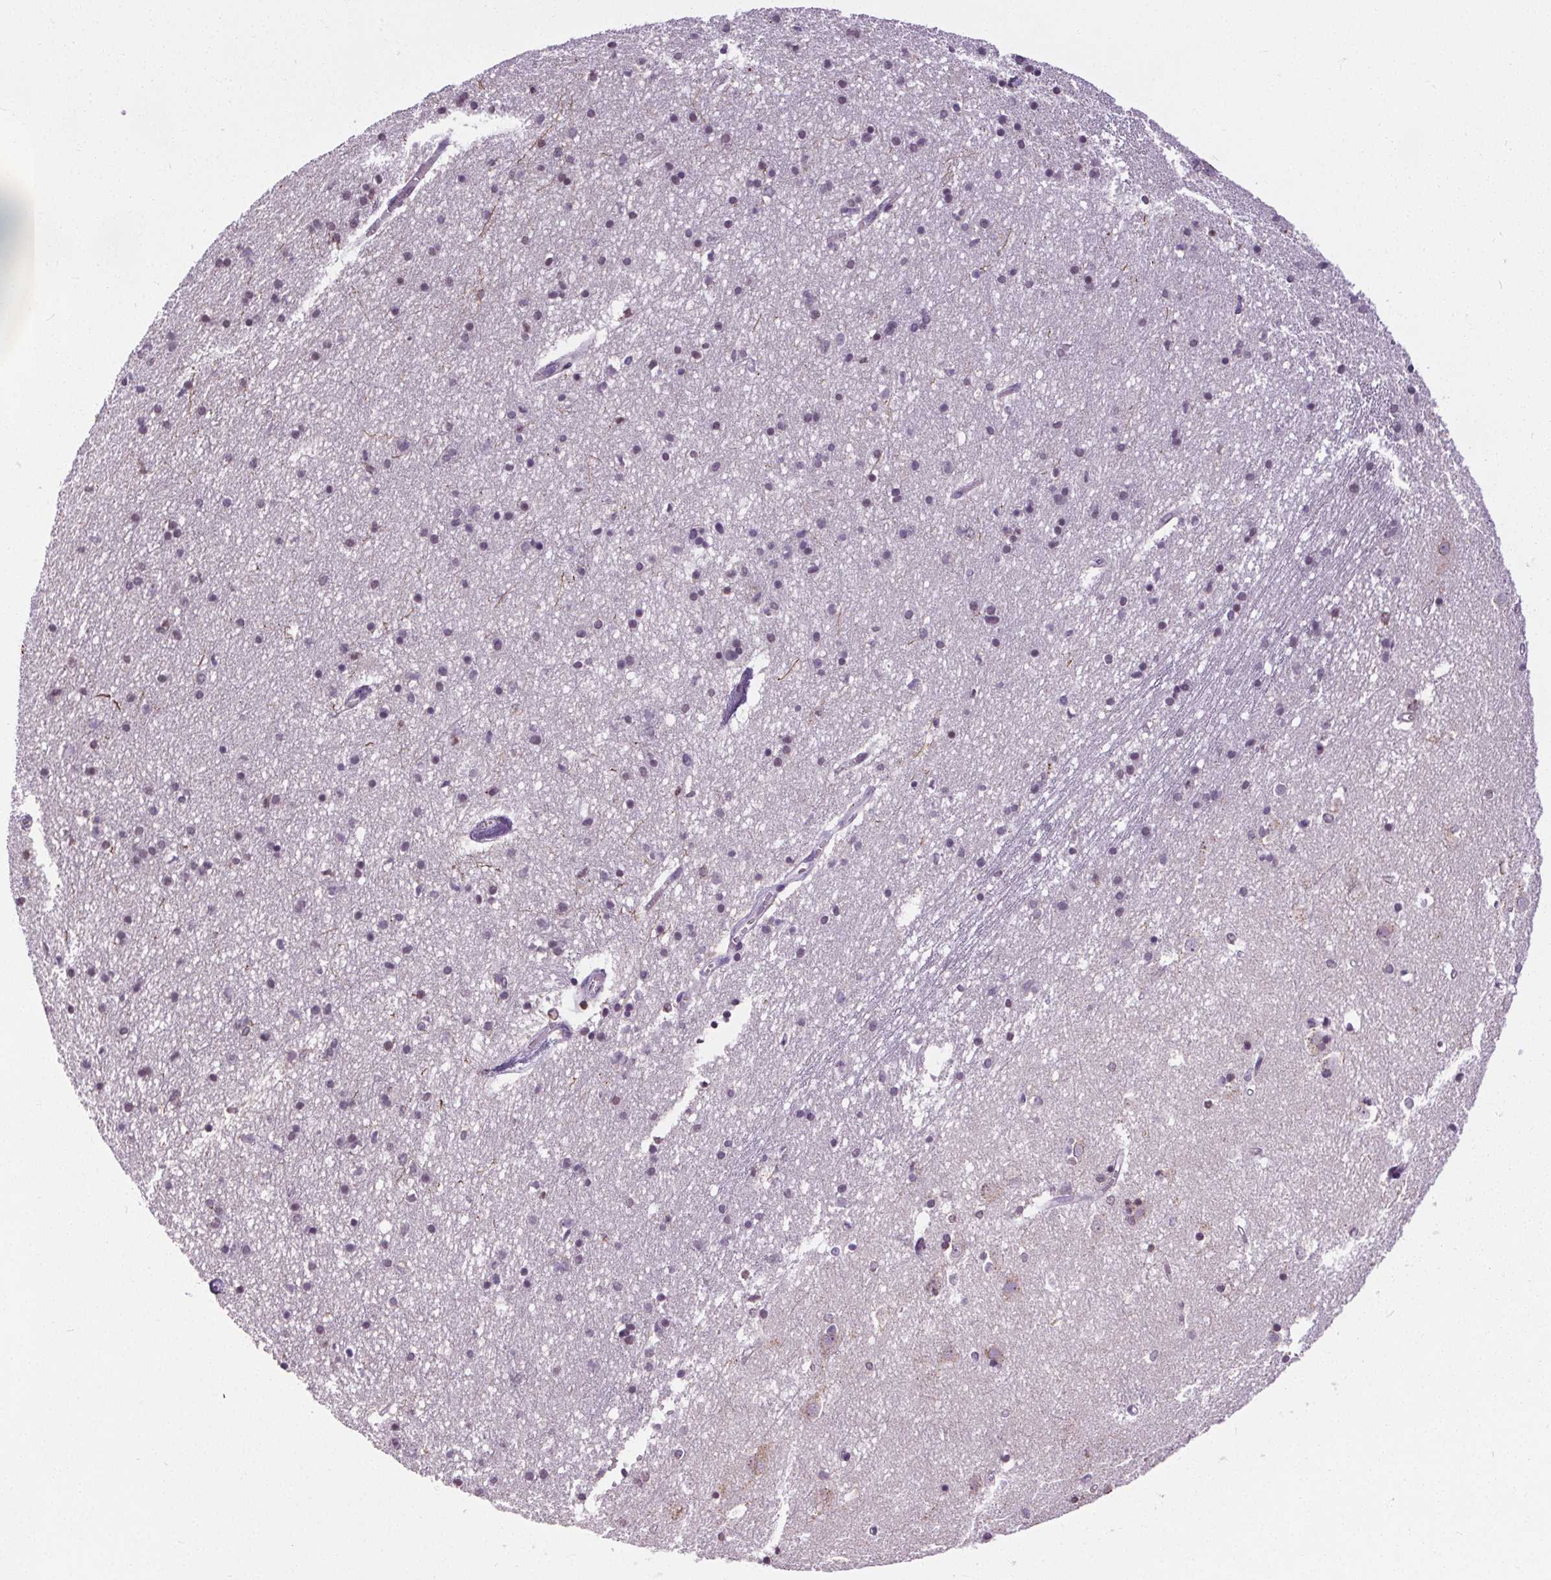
{"staining": {"intensity": "negative", "quantity": "none", "location": "none"}, "tissue": "caudate", "cell_type": "Glial cells", "image_type": "normal", "snomed": [{"axis": "morphology", "description": "Normal tissue, NOS"}, {"axis": "topography", "description": "Lateral ventricle wall"}], "caption": "Glial cells are negative for brown protein staining in normal caudate. The staining is performed using DAB brown chromogen with nuclei counter-stained in using hematoxylin.", "gene": "TMEM240", "patient": {"sex": "male", "age": 54}}